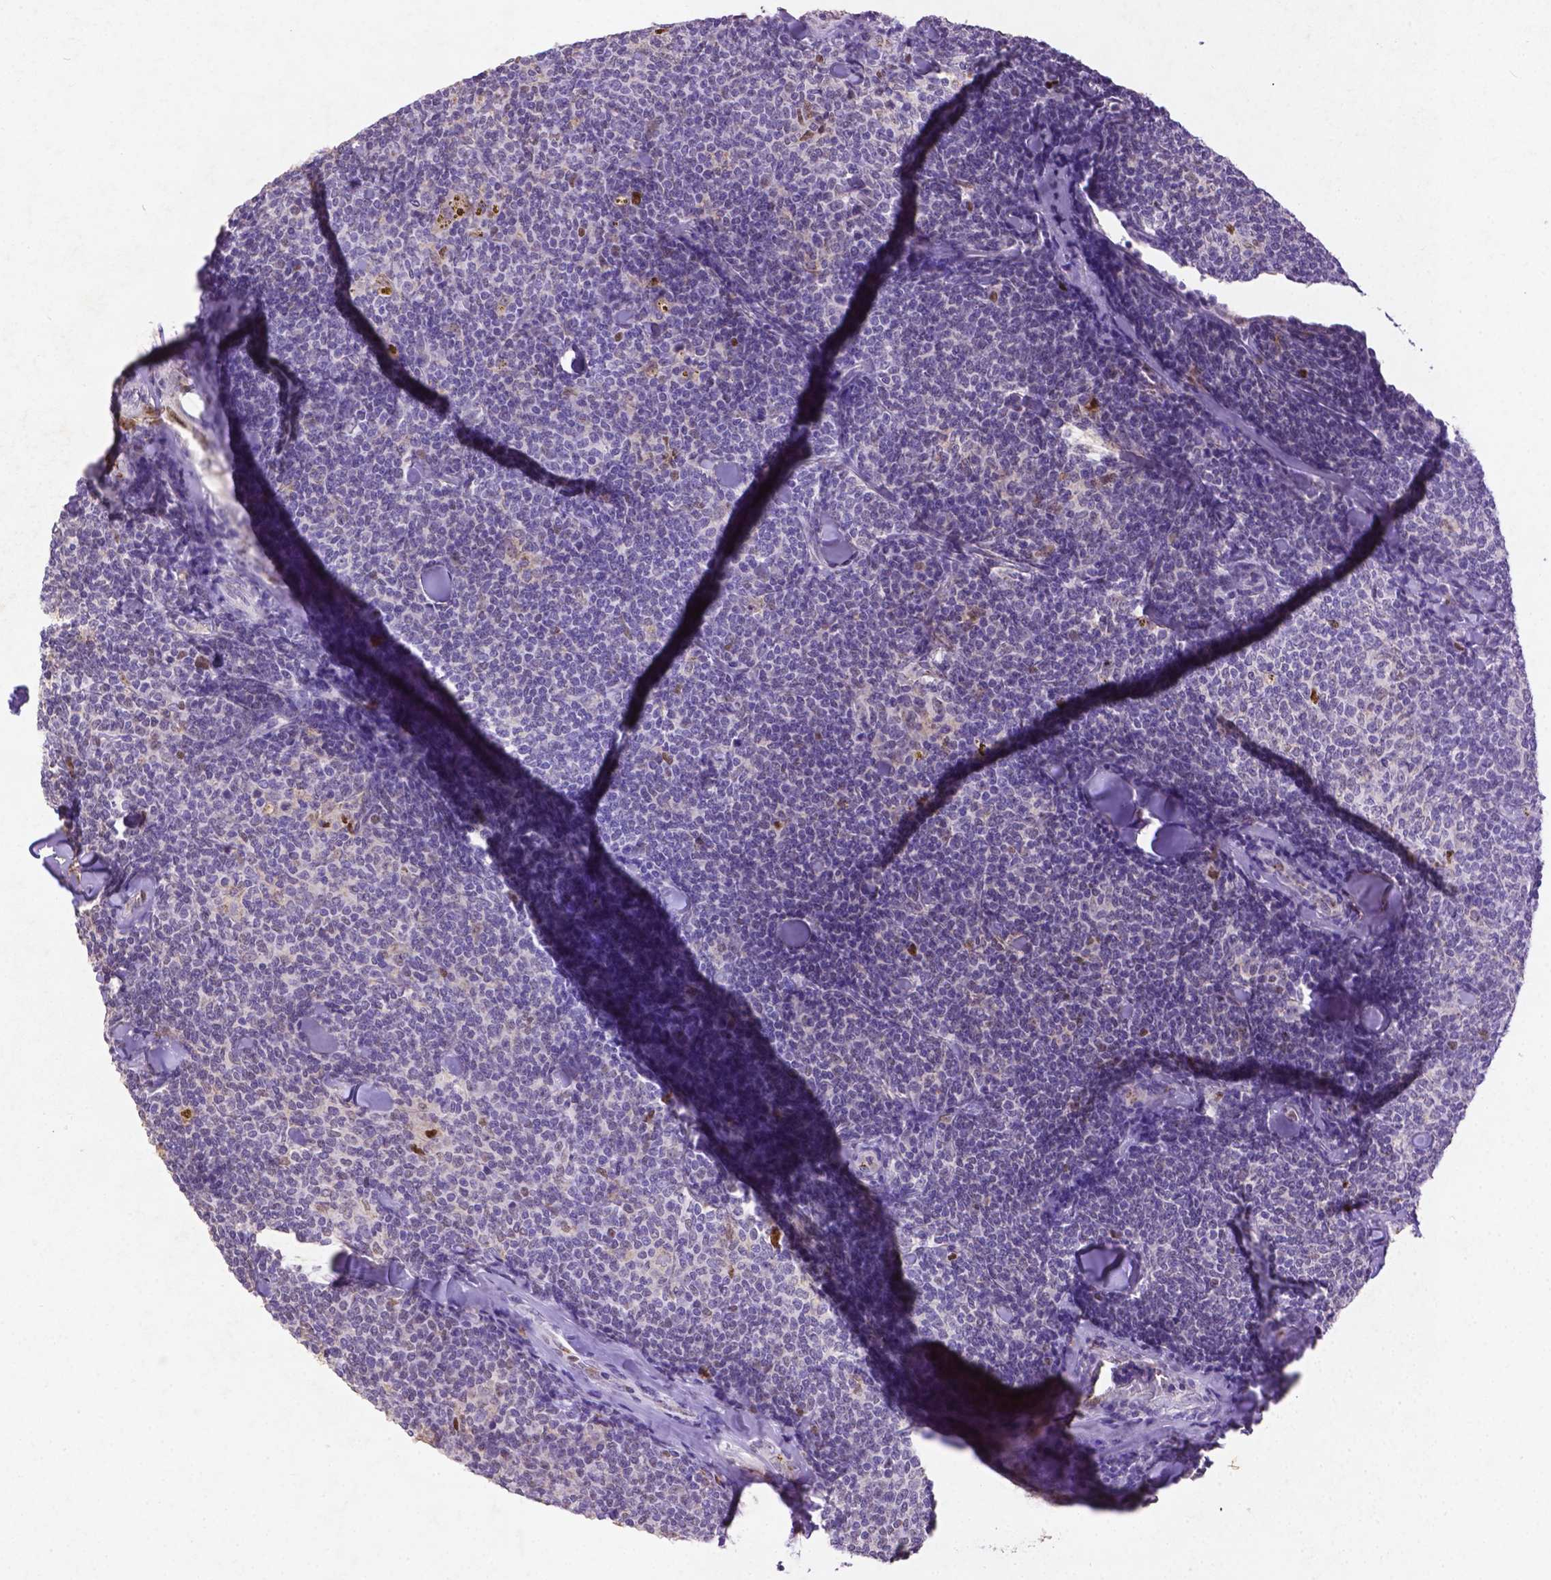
{"staining": {"intensity": "negative", "quantity": "none", "location": "none"}, "tissue": "lymphoma", "cell_type": "Tumor cells", "image_type": "cancer", "snomed": [{"axis": "morphology", "description": "Malignant lymphoma, non-Hodgkin's type, Low grade"}, {"axis": "topography", "description": "Lymph node"}], "caption": "Immunohistochemical staining of lymphoma shows no significant expression in tumor cells.", "gene": "CDKN1A", "patient": {"sex": "female", "age": 56}}